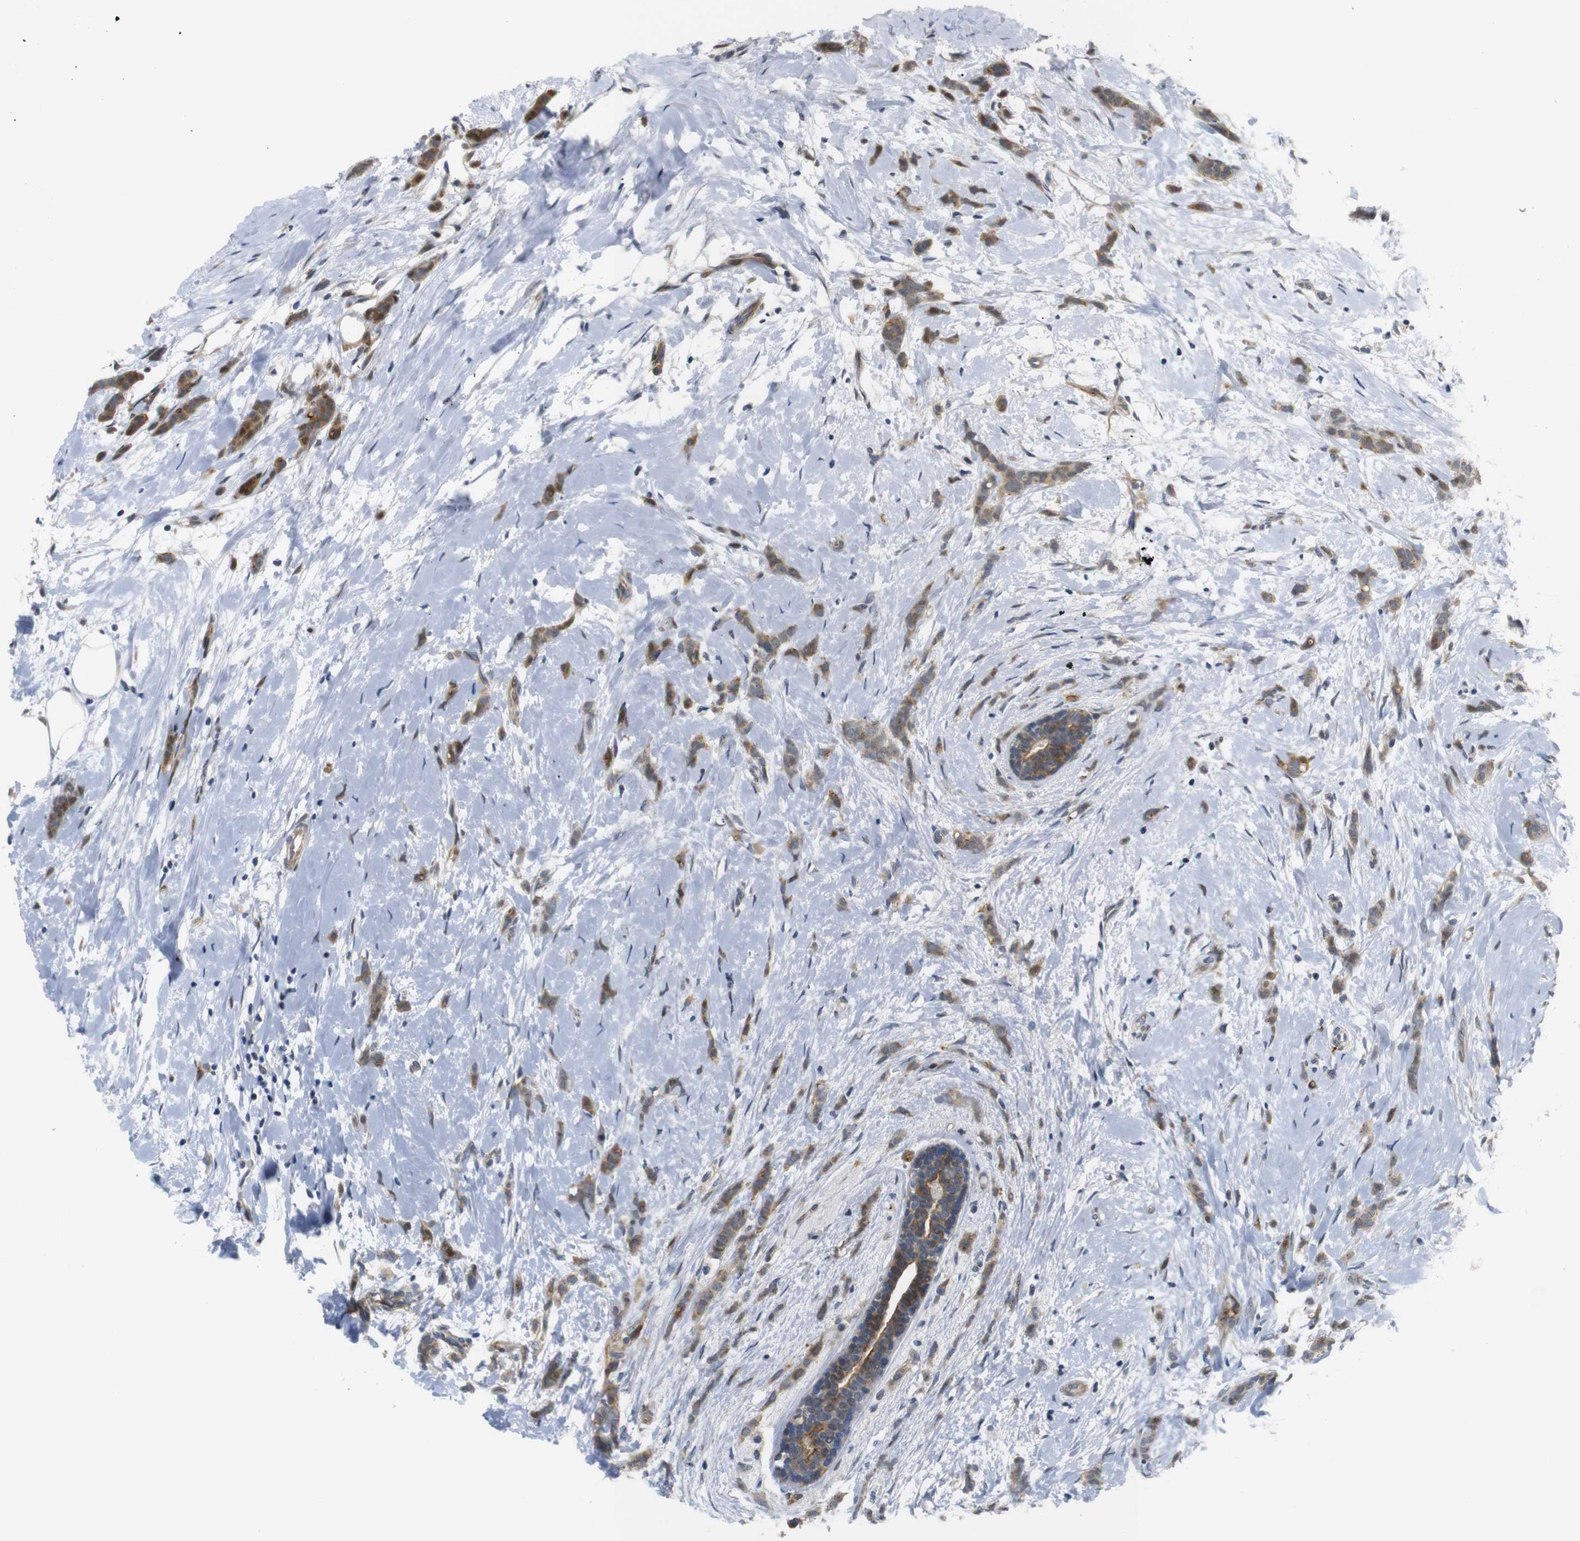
{"staining": {"intensity": "moderate", "quantity": ">75%", "location": "cytoplasmic/membranous"}, "tissue": "breast cancer", "cell_type": "Tumor cells", "image_type": "cancer", "snomed": [{"axis": "morphology", "description": "Lobular carcinoma, in situ"}, {"axis": "morphology", "description": "Lobular carcinoma"}, {"axis": "topography", "description": "Breast"}], "caption": "The image demonstrates immunohistochemical staining of lobular carcinoma (breast). There is moderate cytoplasmic/membranous staining is present in approximately >75% of tumor cells.", "gene": "SYDE1", "patient": {"sex": "female", "age": 41}}